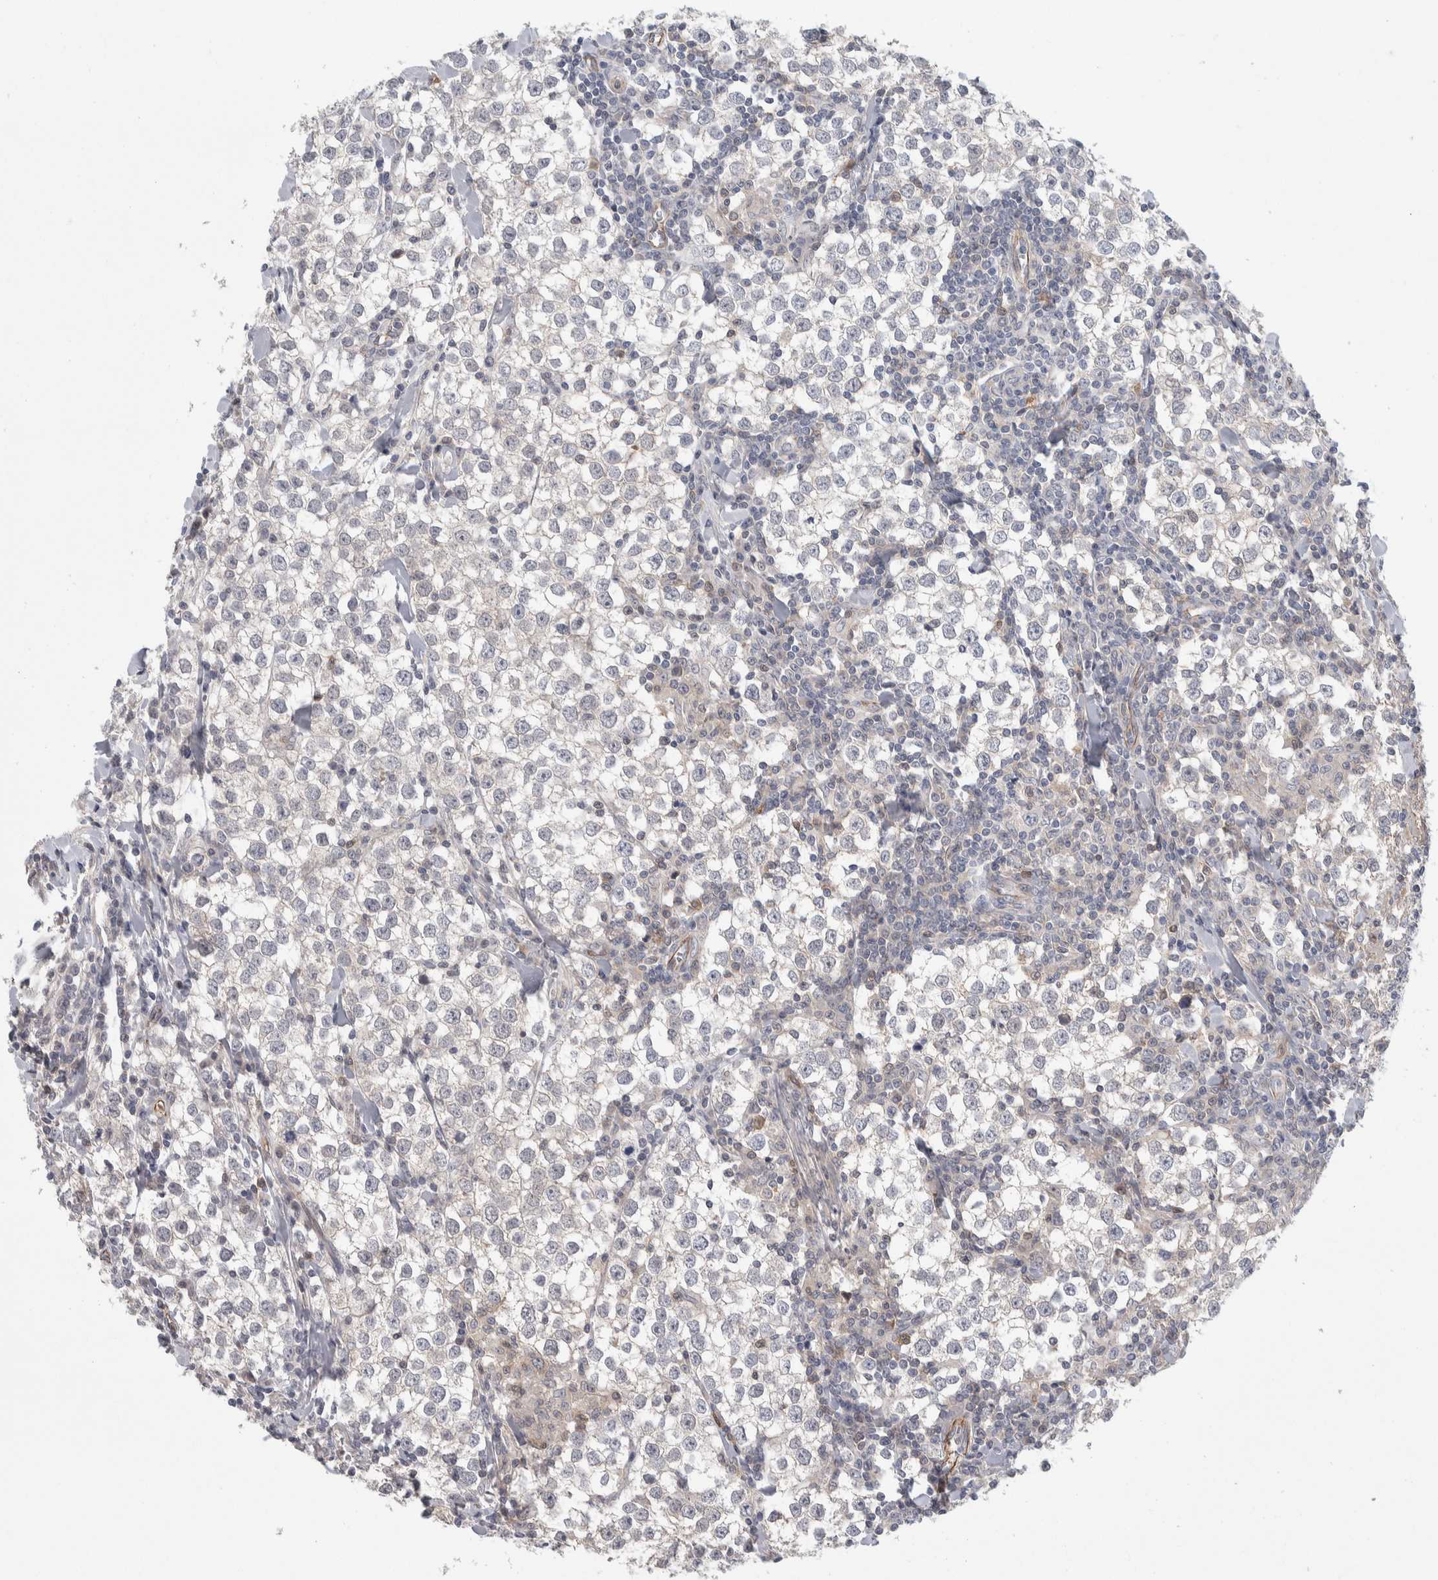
{"staining": {"intensity": "negative", "quantity": "none", "location": "none"}, "tissue": "testis cancer", "cell_type": "Tumor cells", "image_type": "cancer", "snomed": [{"axis": "morphology", "description": "Seminoma, NOS"}, {"axis": "morphology", "description": "Carcinoma, Embryonal, NOS"}, {"axis": "topography", "description": "Testis"}], "caption": "The immunohistochemistry image has no significant expression in tumor cells of testis cancer tissue.", "gene": "ZNF862", "patient": {"sex": "male", "age": 36}}